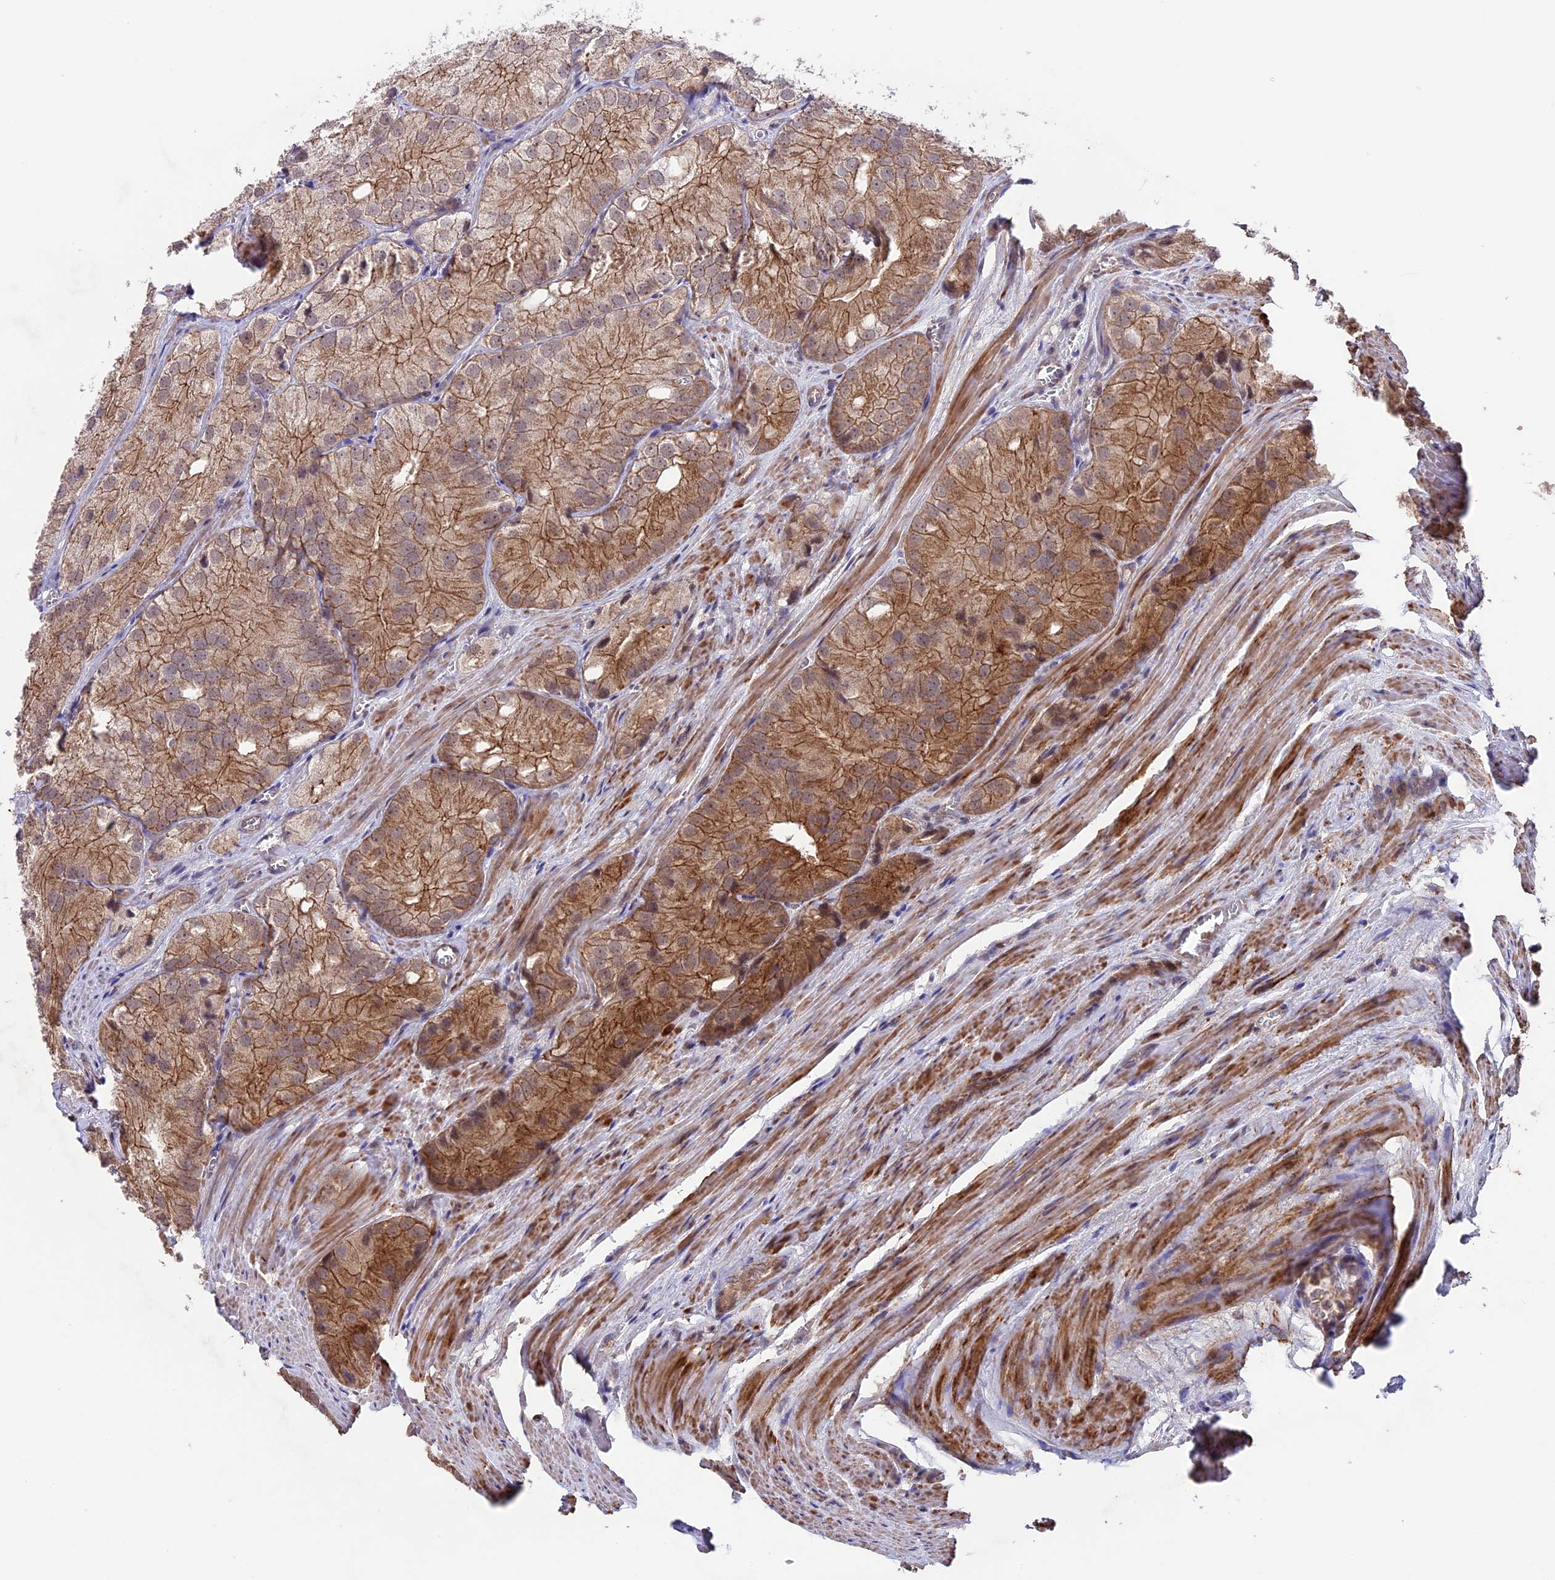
{"staining": {"intensity": "moderate", "quantity": ">75%", "location": "cytoplasmic/membranous"}, "tissue": "prostate cancer", "cell_type": "Tumor cells", "image_type": "cancer", "snomed": [{"axis": "morphology", "description": "Adenocarcinoma, Low grade"}, {"axis": "topography", "description": "Prostate"}], "caption": "Immunohistochemistry micrograph of neoplastic tissue: human prostate cancer (low-grade adenocarcinoma) stained using immunohistochemistry (IHC) demonstrates medium levels of moderate protein expression localized specifically in the cytoplasmic/membranous of tumor cells, appearing as a cytoplasmic/membranous brown color.", "gene": "SIPA1L3", "patient": {"sex": "male", "age": 69}}